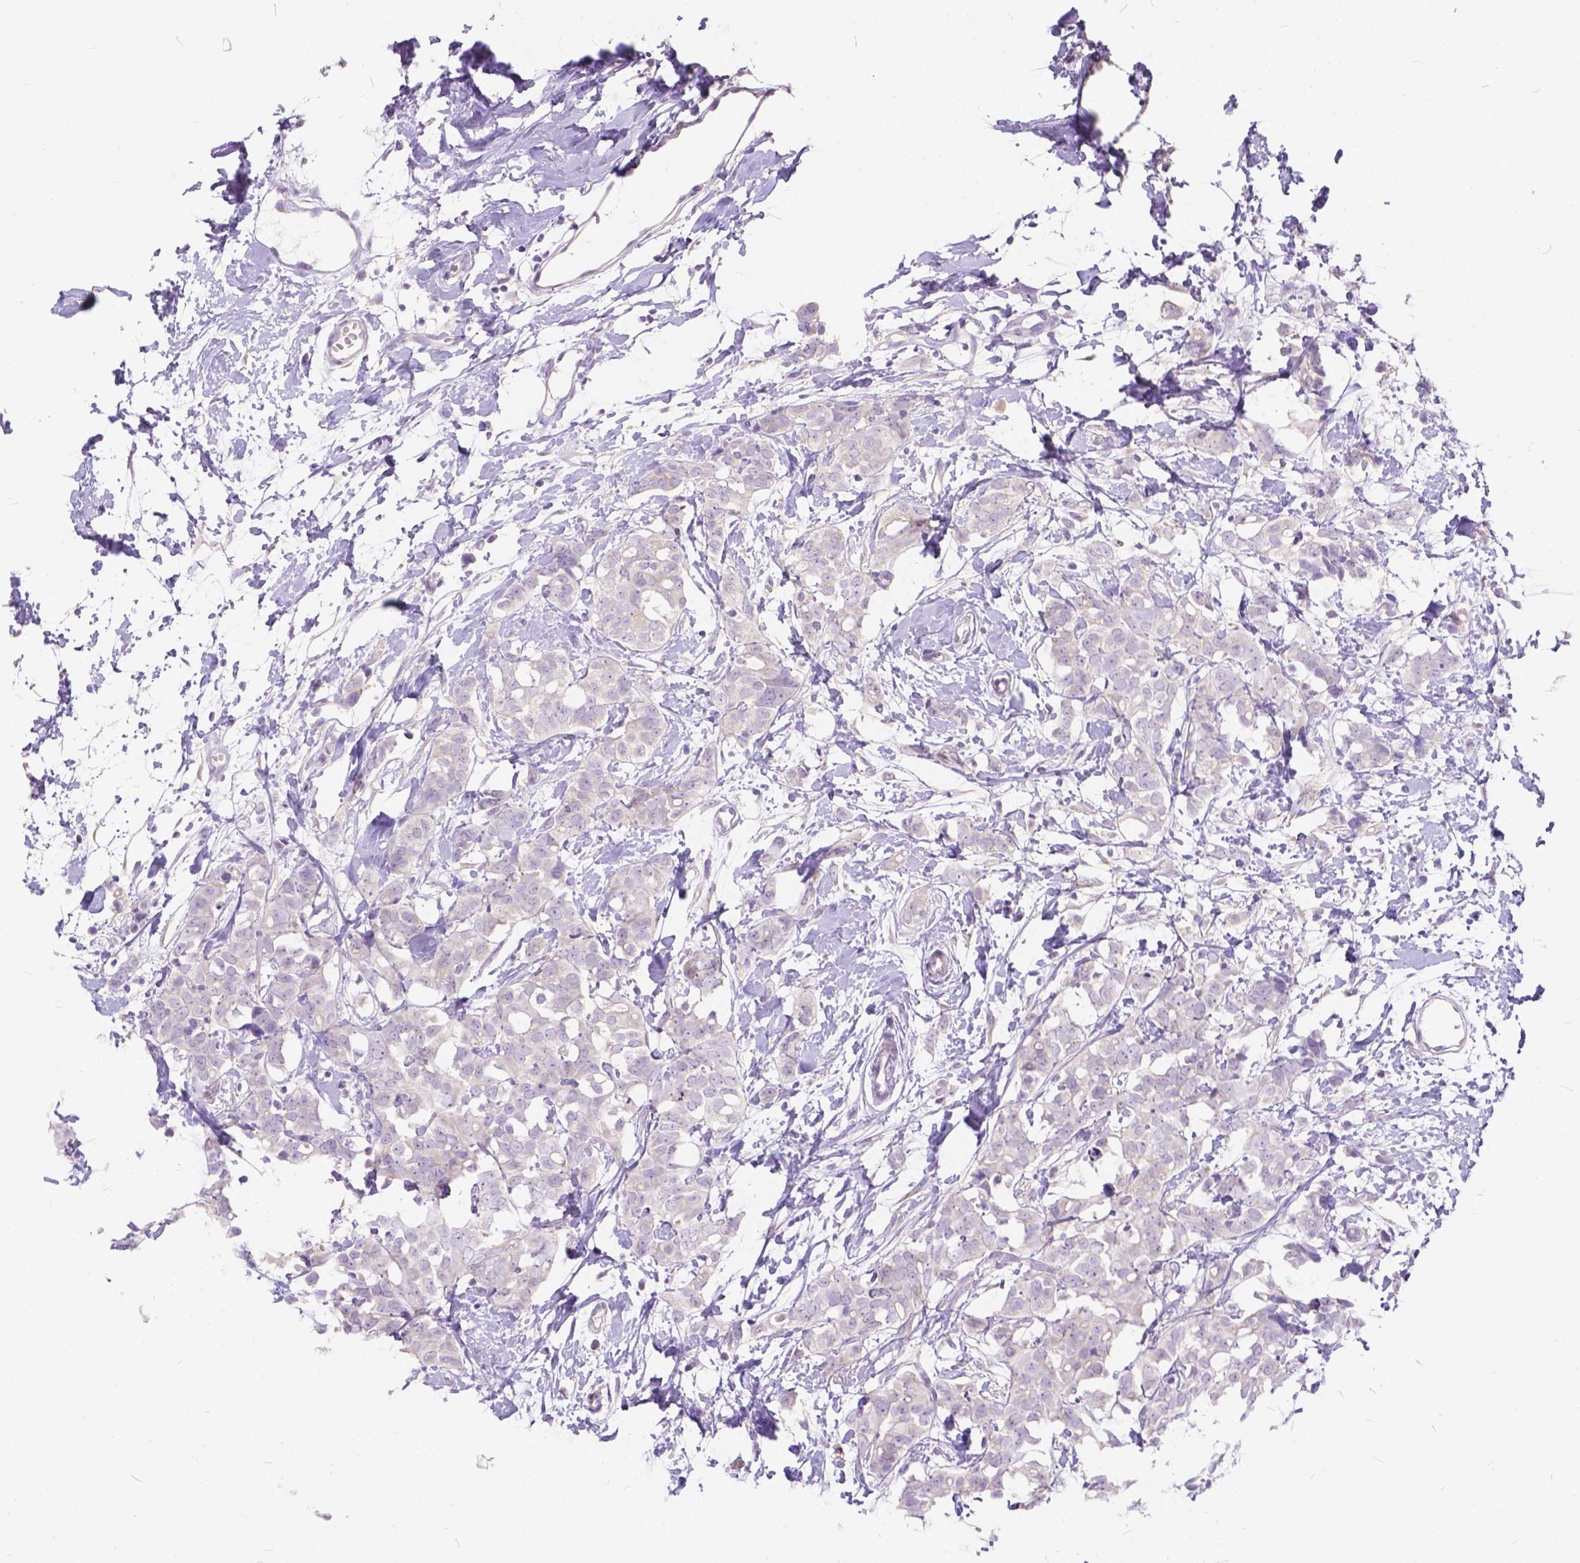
{"staining": {"intensity": "negative", "quantity": "none", "location": "none"}, "tissue": "breast cancer", "cell_type": "Tumor cells", "image_type": "cancer", "snomed": [{"axis": "morphology", "description": "Duct carcinoma"}, {"axis": "topography", "description": "Breast"}], "caption": "There is no significant expression in tumor cells of breast intraductal carcinoma. (DAB immunohistochemistry visualized using brightfield microscopy, high magnification).", "gene": "PEX11G", "patient": {"sex": "female", "age": 40}}